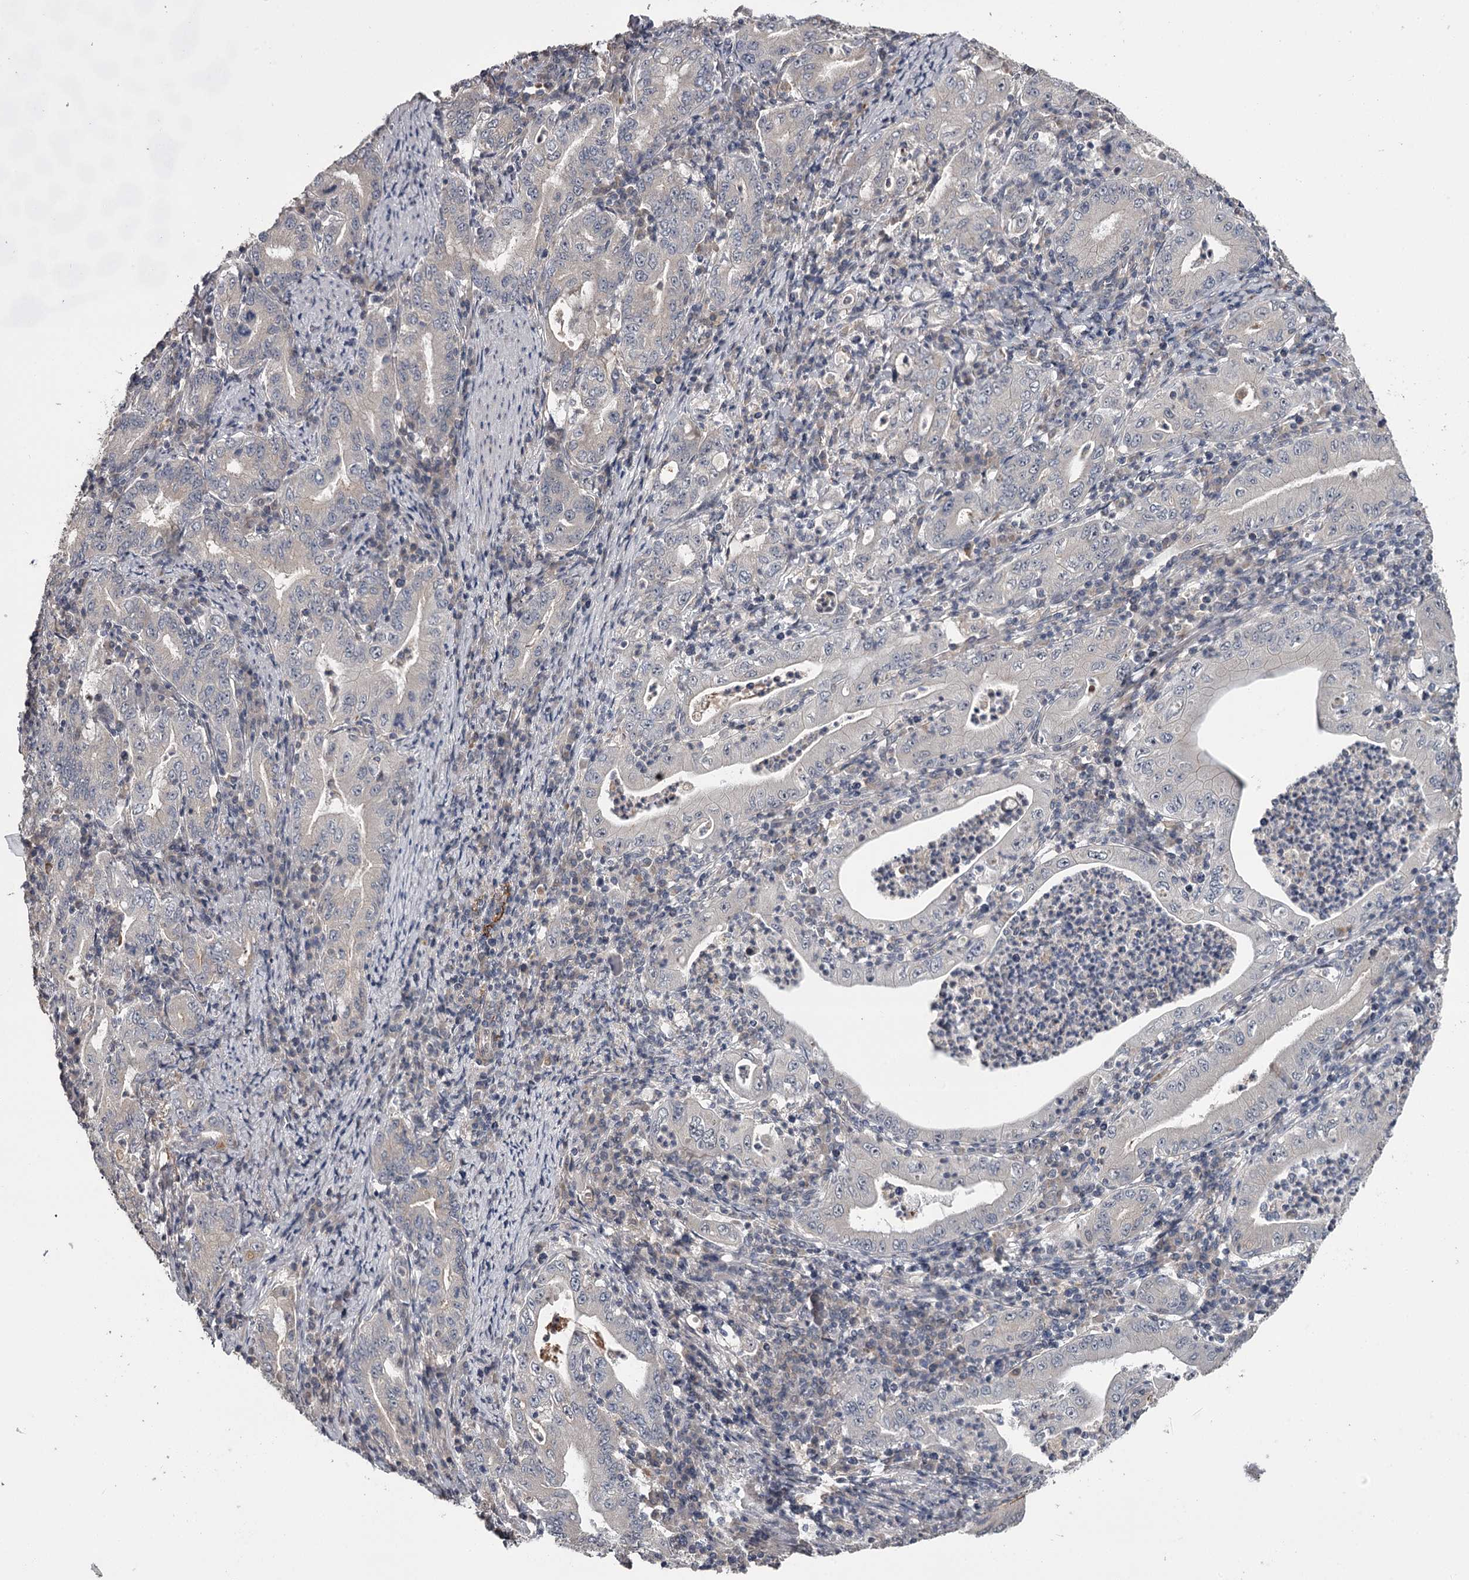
{"staining": {"intensity": "negative", "quantity": "none", "location": "none"}, "tissue": "stomach cancer", "cell_type": "Tumor cells", "image_type": "cancer", "snomed": [{"axis": "morphology", "description": "Normal tissue, NOS"}, {"axis": "morphology", "description": "Adenocarcinoma, NOS"}, {"axis": "topography", "description": "Esophagus"}, {"axis": "topography", "description": "Stomach, upper"}, {"axis": "topography", "description": "Peripheral nerve tissue"}], "caption": "A high-resolution micrograph shows IHC staining of stomach cancer, which displays no significant staining in tumor cells.", "gene": "CWF19L2", "patient": {"sex": "male", "age": 62}}